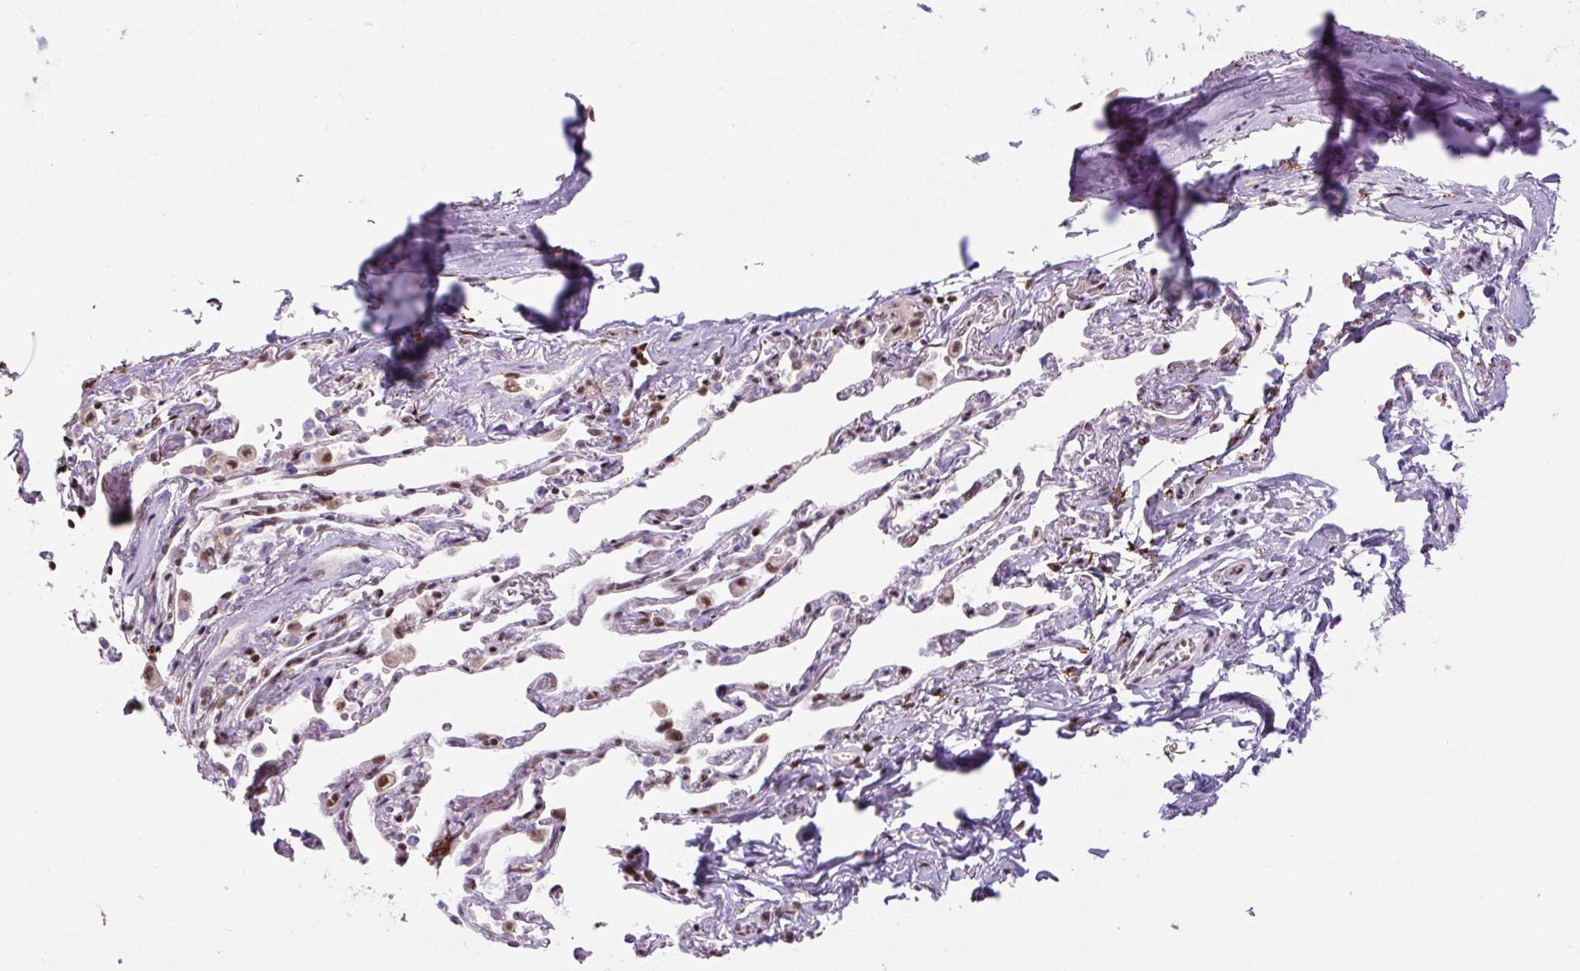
{"staining": {"intensity": "strong", "quantity": ">75%", "location": "nuclear"}, "tissue": "bronchus", "cell_type": "Respiratory epithelial cells", "image_type": "normal", "snomed": [{"axis": "morphology", "description": "Normal tissue, NOS"}, {"axis": "topography", "description": "Bronchus"}], "caption": "Brown immunohistochemical staining in unremarkable human bronchus exhibits strong nuclear positivity in about >75% of respiratory epithelial cells.", "gene": "FUS", "patient": {"sex": "male", "age": 70}}